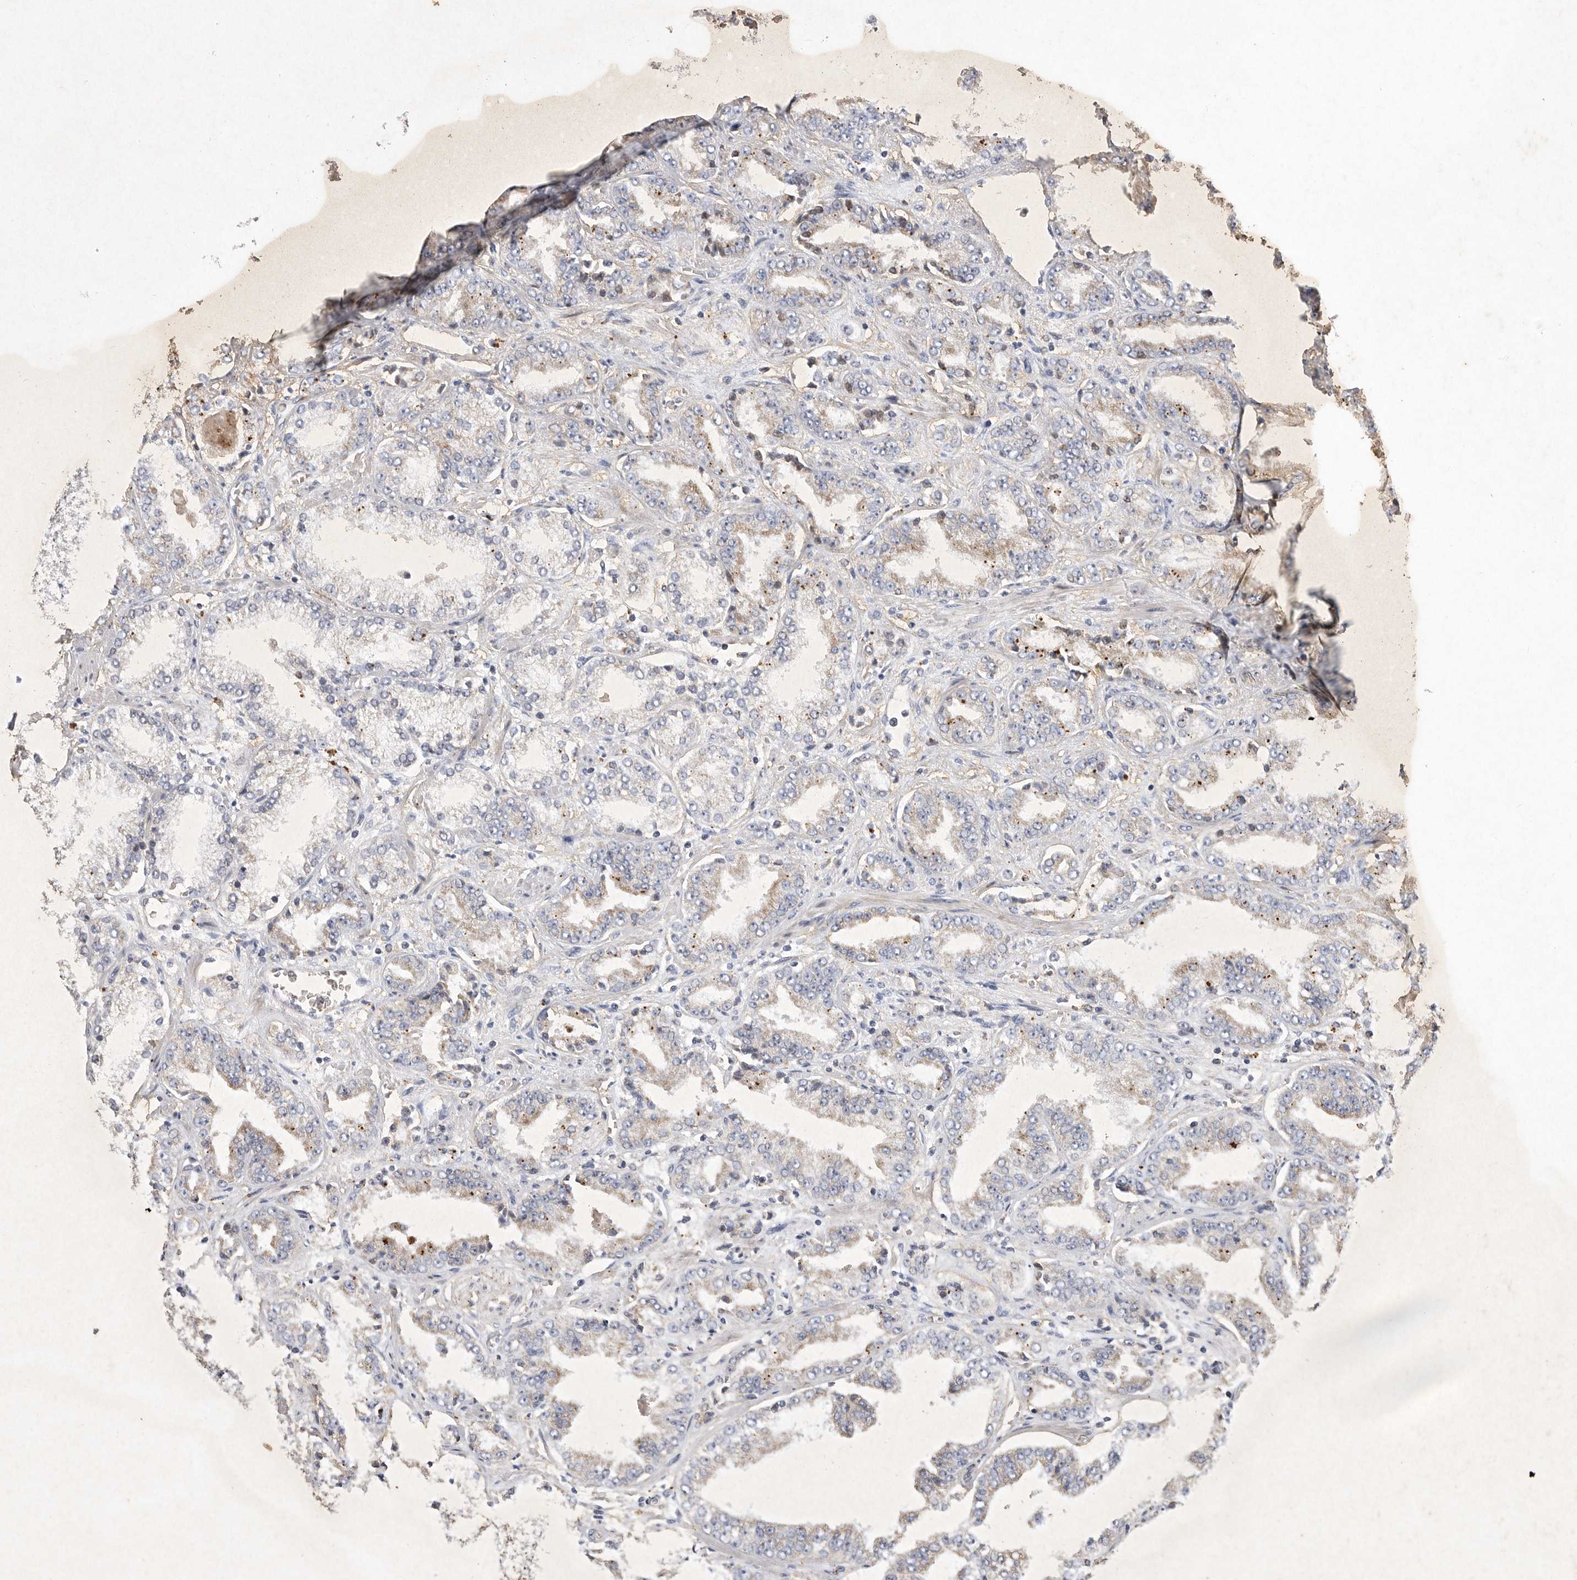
{"staining": {"intensity": "weak", "quantity": "25%-75%", "location": "cytoplasmic/membranous,nuclear"}, "tissue": "prostate cancer", "cell_type": "Tumor cells", "image_type": "cancer", "snomed": [{"axis": "morphology", "description": "Adenocarcinoma, High grade"}, {"axis": "topography", "description": "Prostate"}], "caption": "Protein analysis of adenocarcinoma (high-grade) (prostate) tissue demonstrates weak cytoplasmic/membranous and nuclear staining in about 25%-75% of tumor cells.", "gene": "MRPL41", "patient": {"sex": "male", "age": 71}}